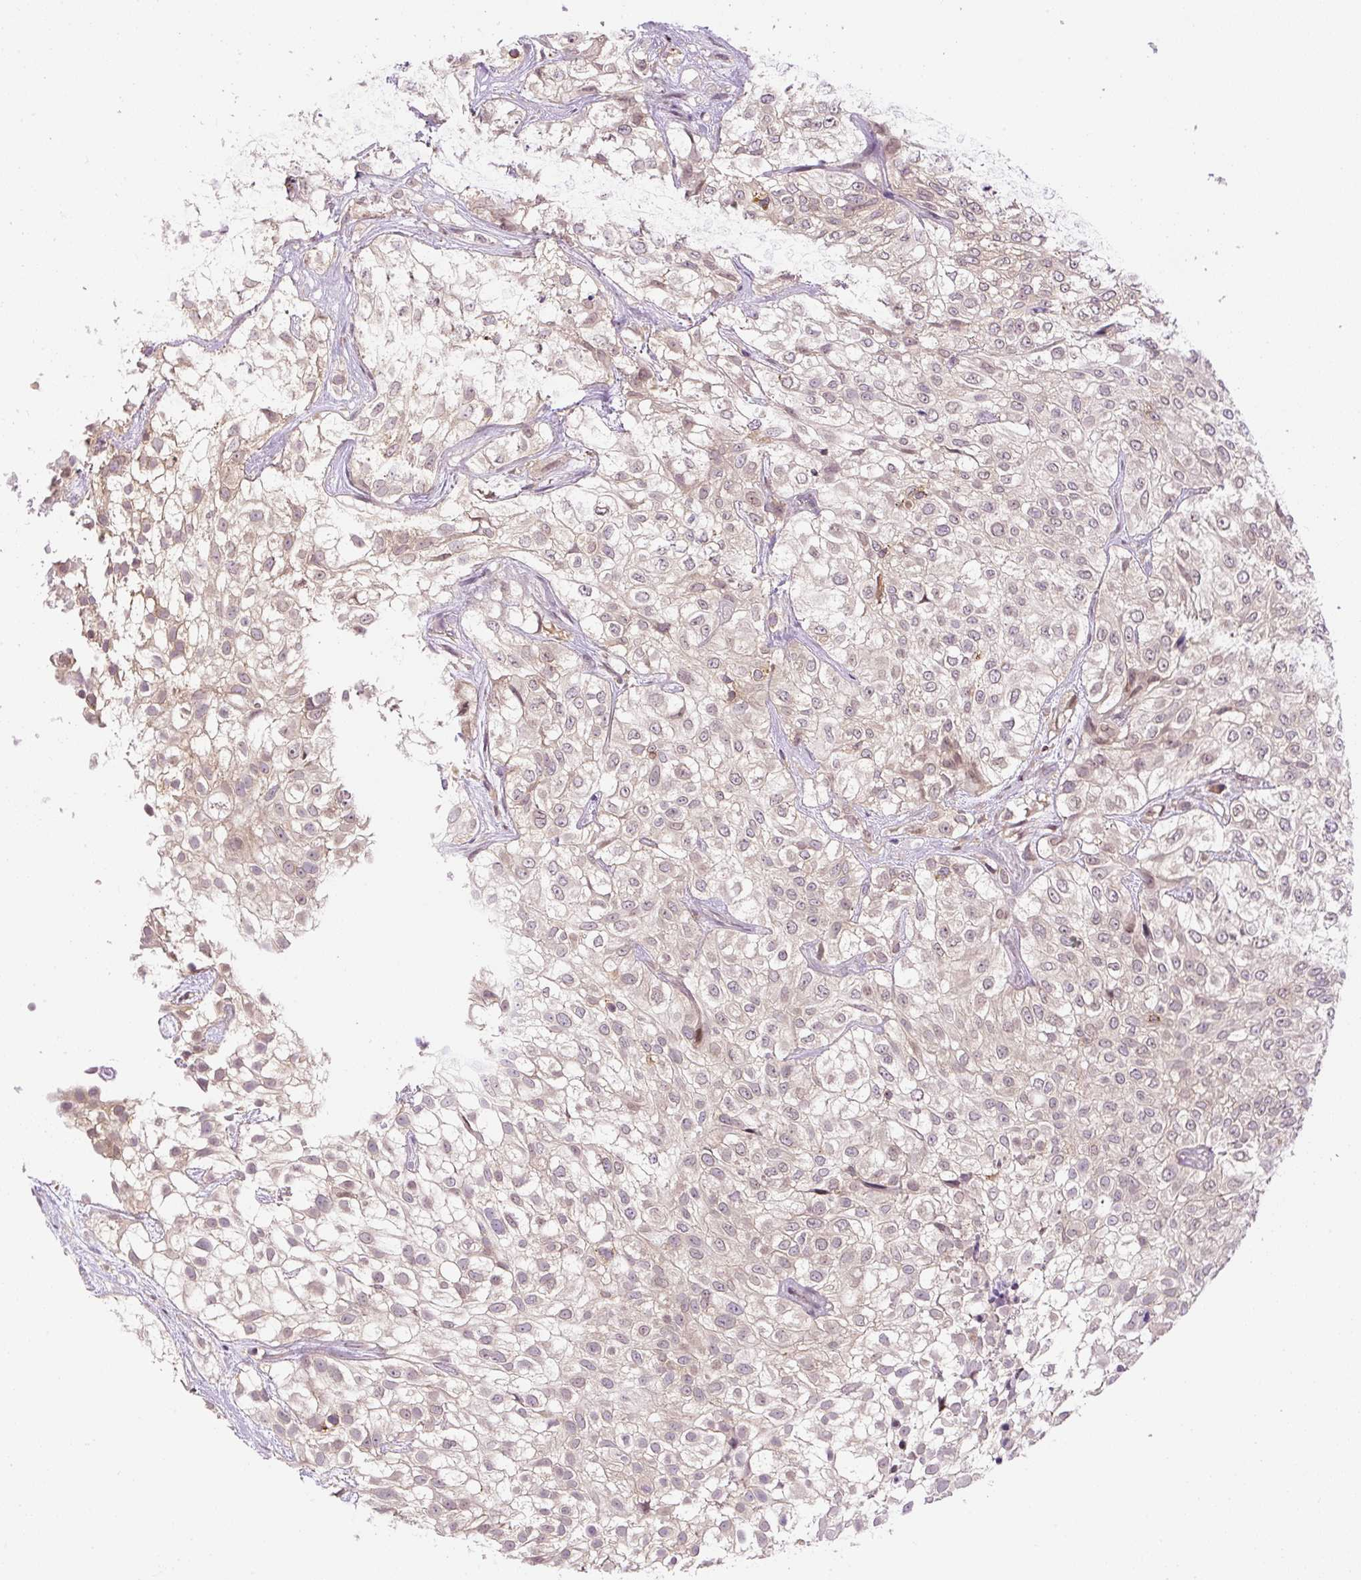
{"staining": {"intensity": "weak", "quantity": ">75%", "location": "cytoplasmic/membranous,nuclear"}, "tissue": "urothelial cancer", "cell_type": "Tumor cells", "image_type": "cancer", "snomed": [{"axis": "morphology", "description": "Urothelial carcinoma, High grade"}, {"axis": "topography", "description": "Urinary bladder"}], "caption": "Human urothelial carcinoma (high-grade) stained for a protein (brown) exhibits weak cytoplasmic/membranous and nuclear positive expression in about >75% of tumor cells.", "gene": "CARD11", "patient": {"sex": "male", "age": 56}}